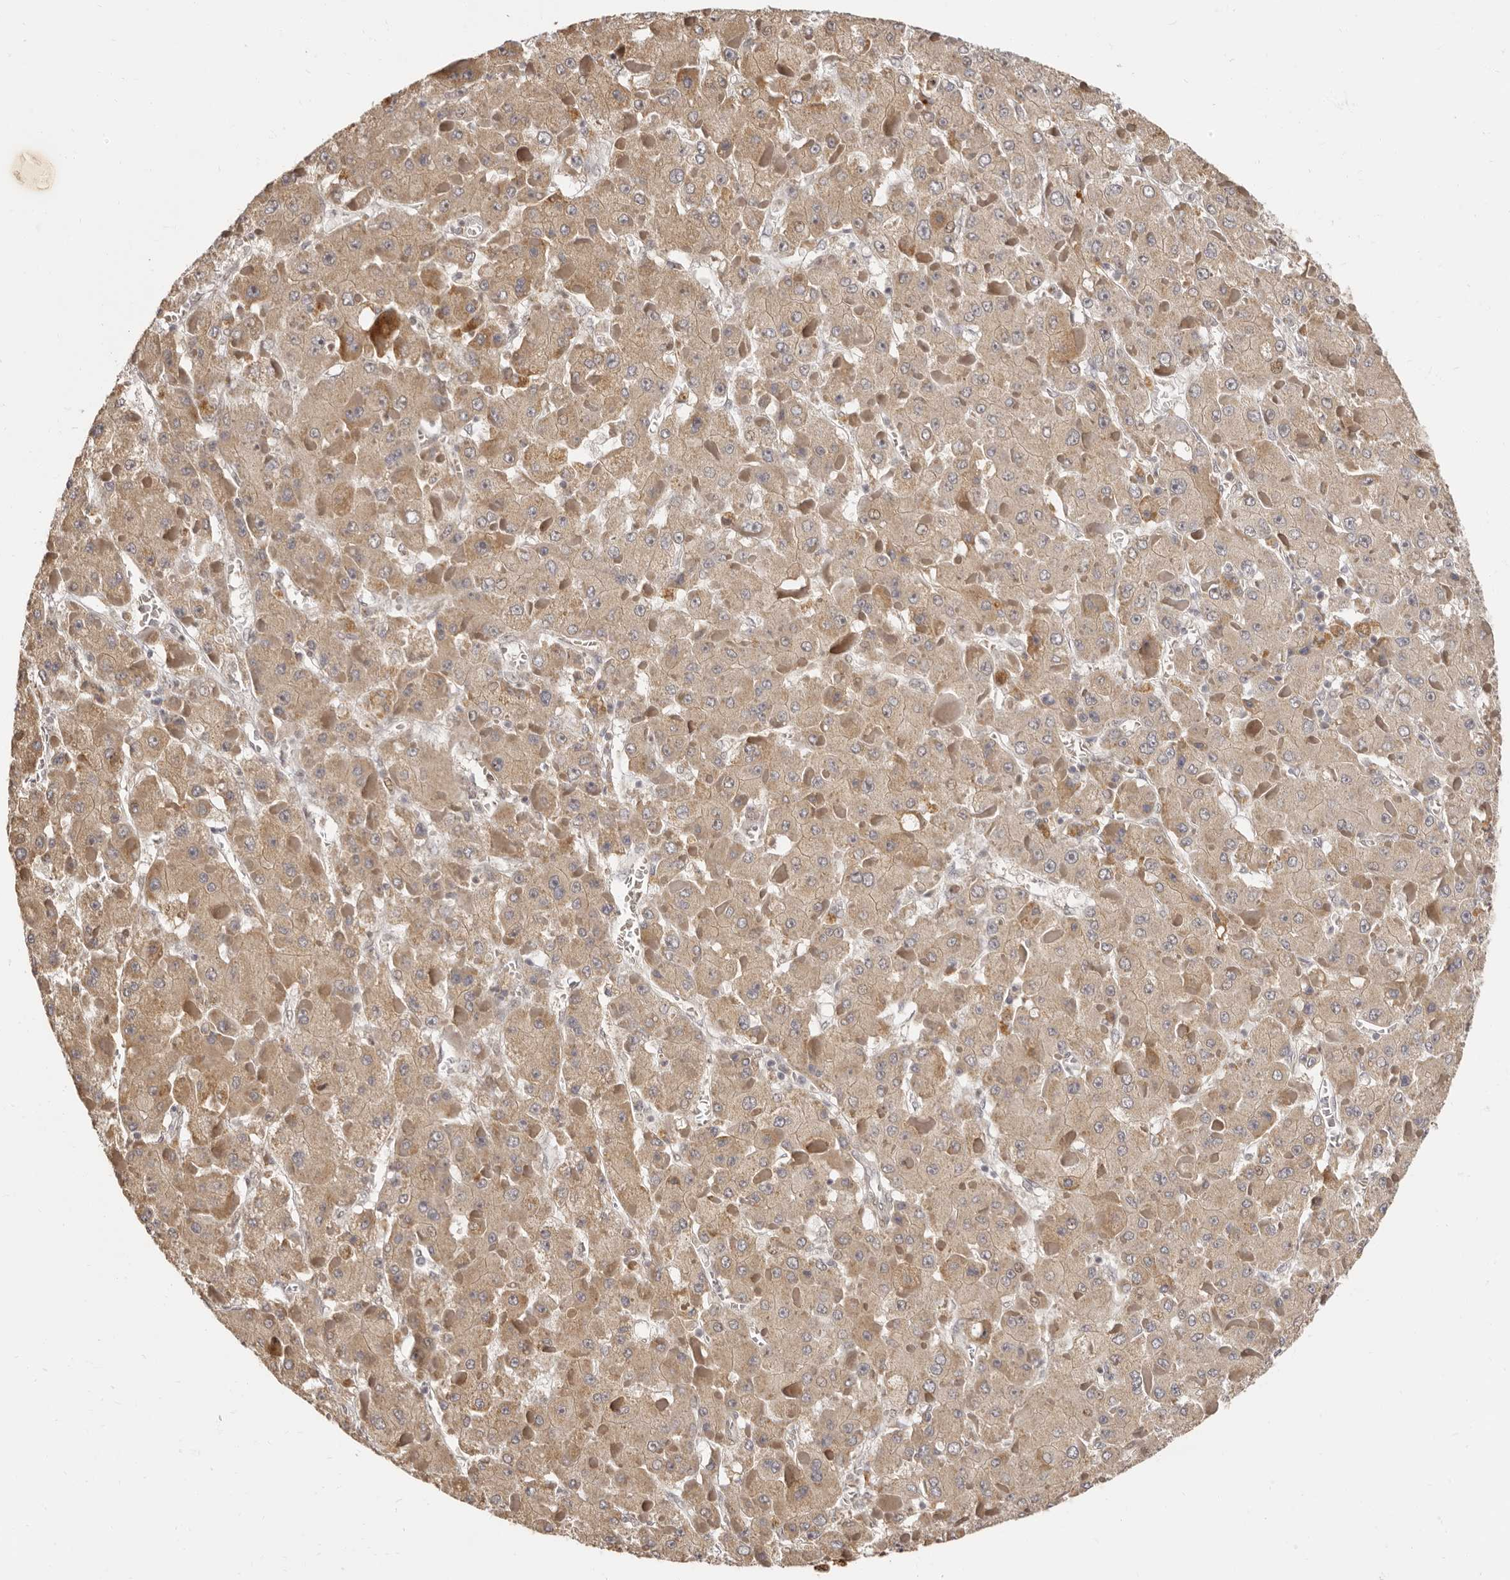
{"staining": {"intensity": "moderate", "quantity": ">75%", "location": "cytoplasmic/membranous"}, "tissue": "liver cancer", "cell_type": "Tumor cells", "image_type": "cancer", "snomed": [{"axis": "morphology", "description": "Carcinoma, Hepatocellular, NOS"}, {"axis": "topography", "description": "Liver"}], "caption": "A micrograph showing moderate cytoplasmic/membranous expression in about >75% of tumor cells in hepatocellular carcinoma (liver), as visualized by brown immunohistochemical staining.", "gene": "ZNF326", "patient": {"sex": "female", "age": 73}}